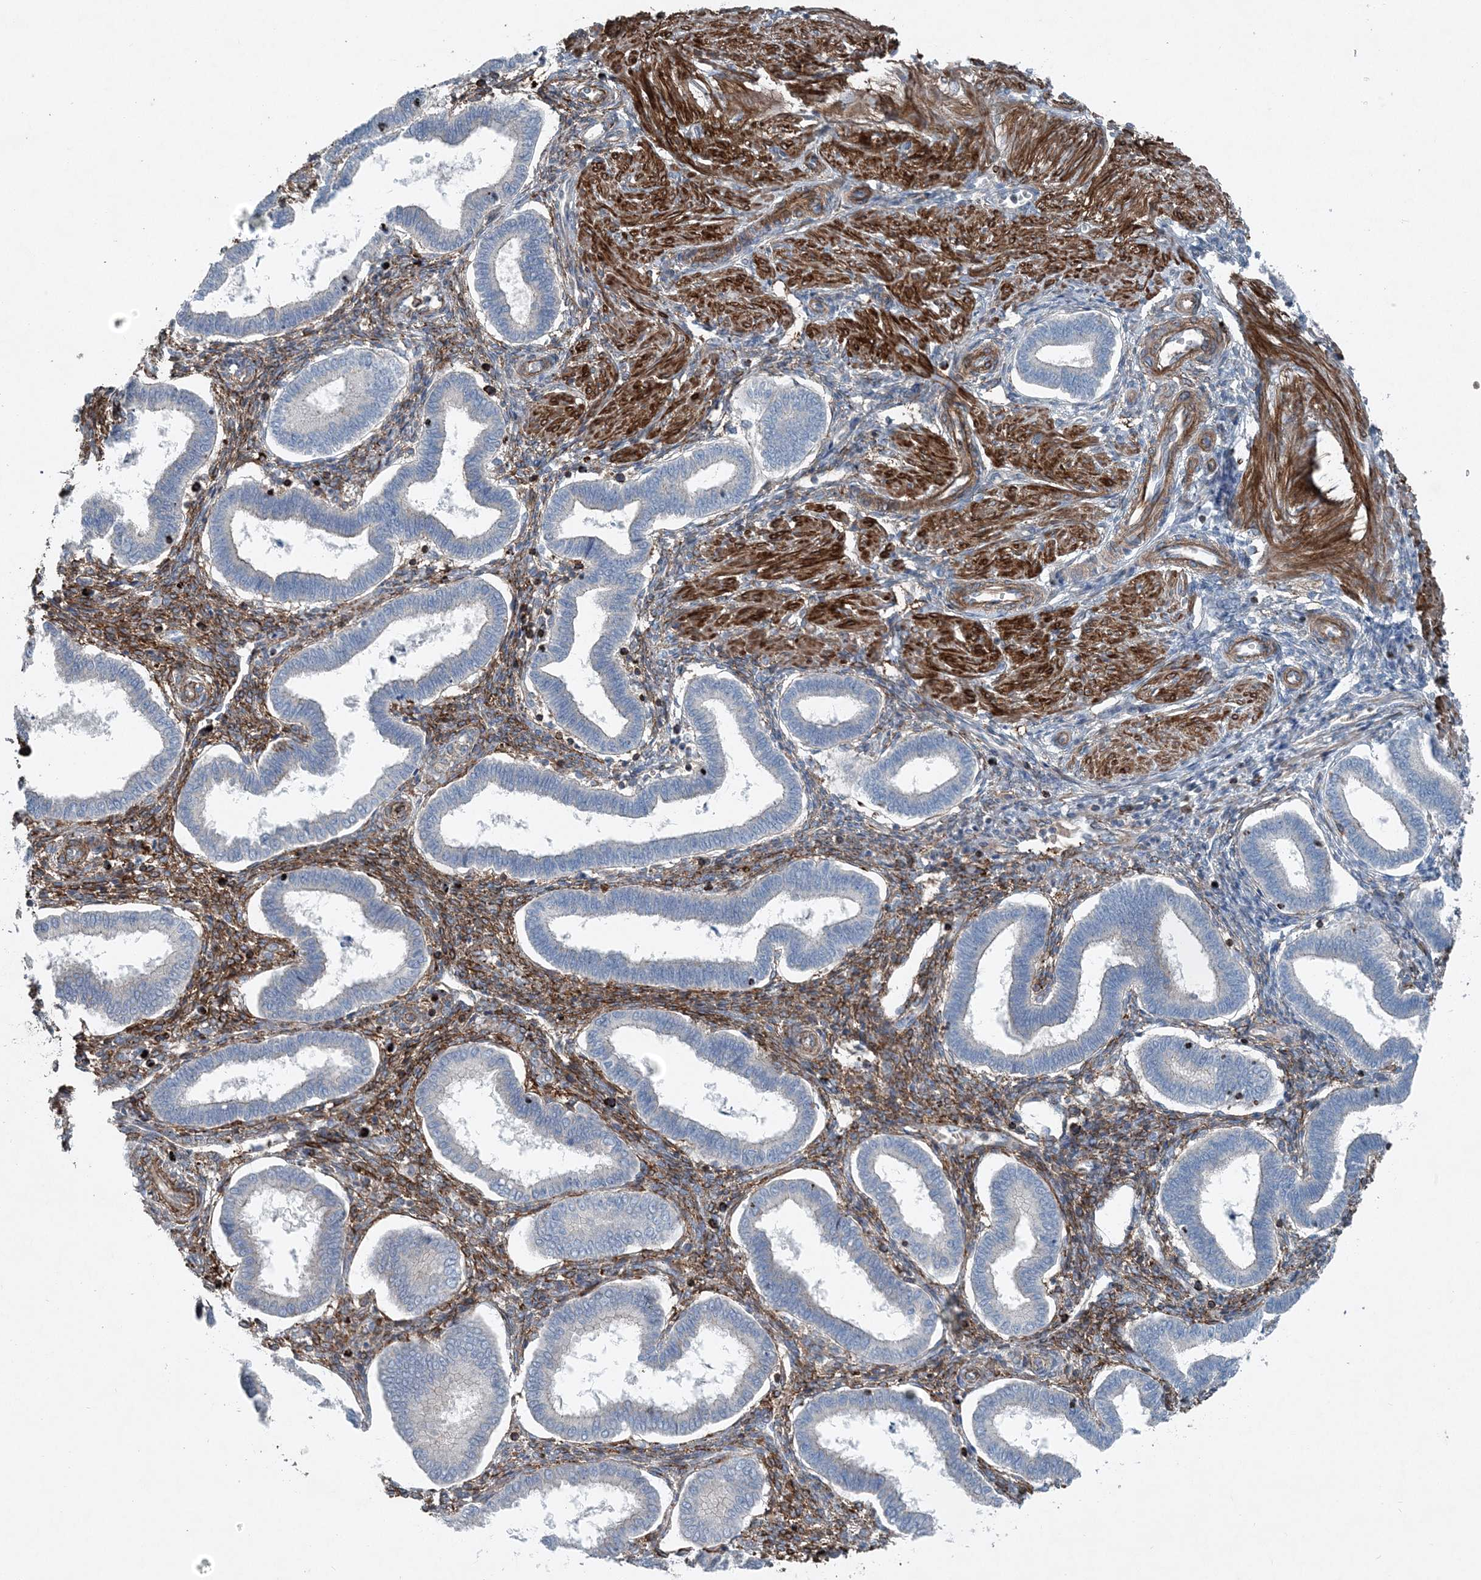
{"staining": {"intensity": "strong", "quantity": "25%-75%", "location": "cytoplasmic/membranous"}, "tissue": "endometrium", "cell_type": "Cells in endometrial stroma", "image_type": "normal", "snomed": [{"axis": "morphology", "description": "Normal tissue, NOS"}, {"axis": "topography", "description": "Endometrium"}], "caption": "Immunohistochemistry (IHC) staining of normal endometrium, which reveals high levels of strong cytoplasmic/membranous expression in approximately 25%-75% of cells in endometrial stroma indicating strong cytoplasmic/membranous protein positivity. The staining was performed using DAB (3,3'-diaminobenzidine) (brown) for protein detection and nuclei were counterstained in hematoxylin (blue).", "gene": "DGUOK", "patient": {"sex": "female", "age": 24}}